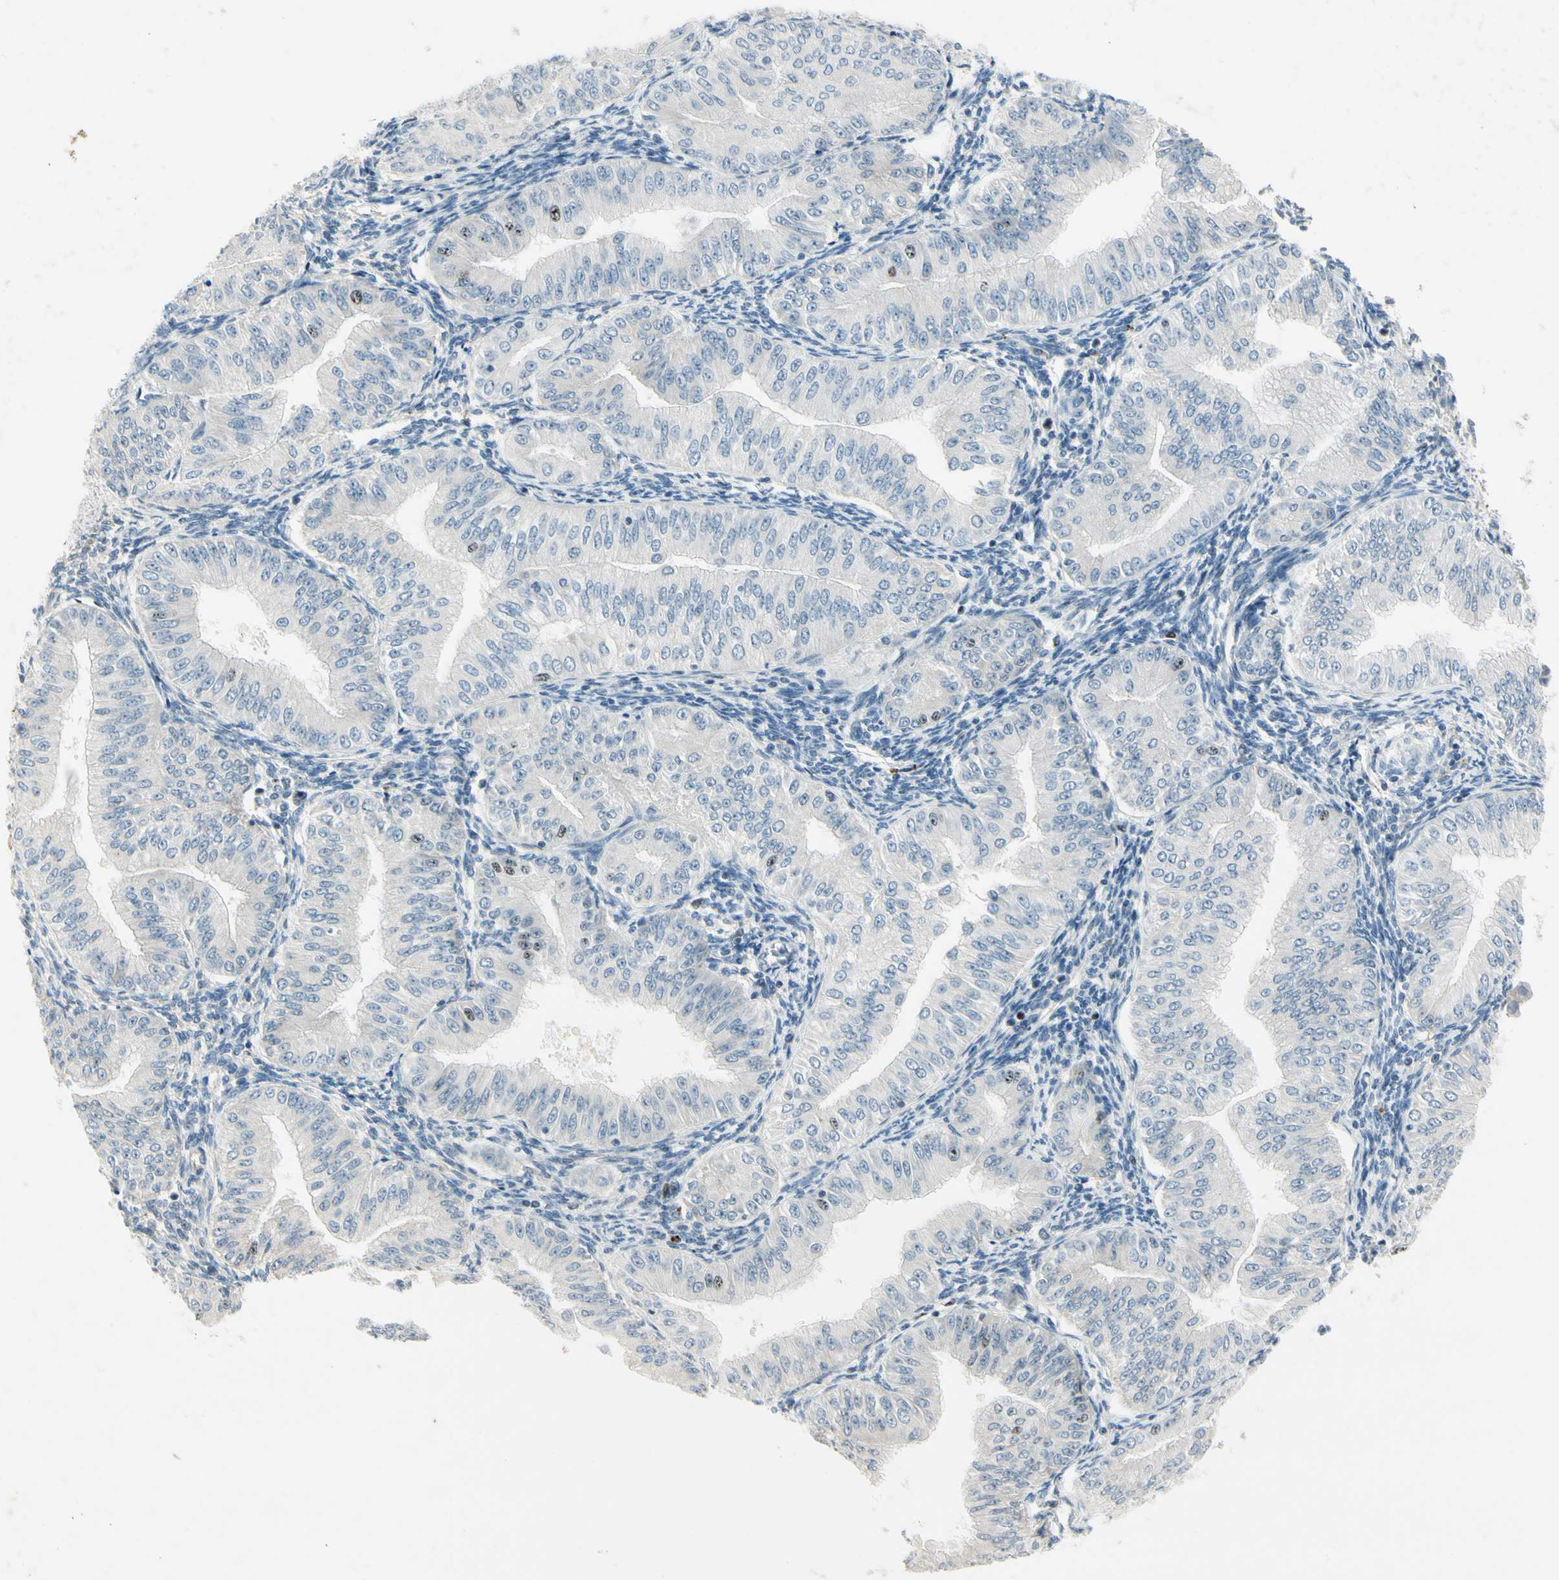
{"staining": {"intensity": "moderate", "quantity": "<25%", "location": "nuclear"}, "tissue": "endometrial cancer", "cell_type": "Tumor cells", "image_type": "cancer", "snomed": [{"axis": "morphology", "description": "Normal tissue, NOS"}, {"axis": "morphology", "description": "Adenocarcinoma, NOS"}, {"axis": "topography", "description": "Endometrium"}], "caption": "The image reveals staining of adenocarcinoma (endometrial), revealing moderate nuclear protein expression (brown color) within tumor cells.", "gene": "PITX1", "patient": {"sex": "female", "age": 53}}